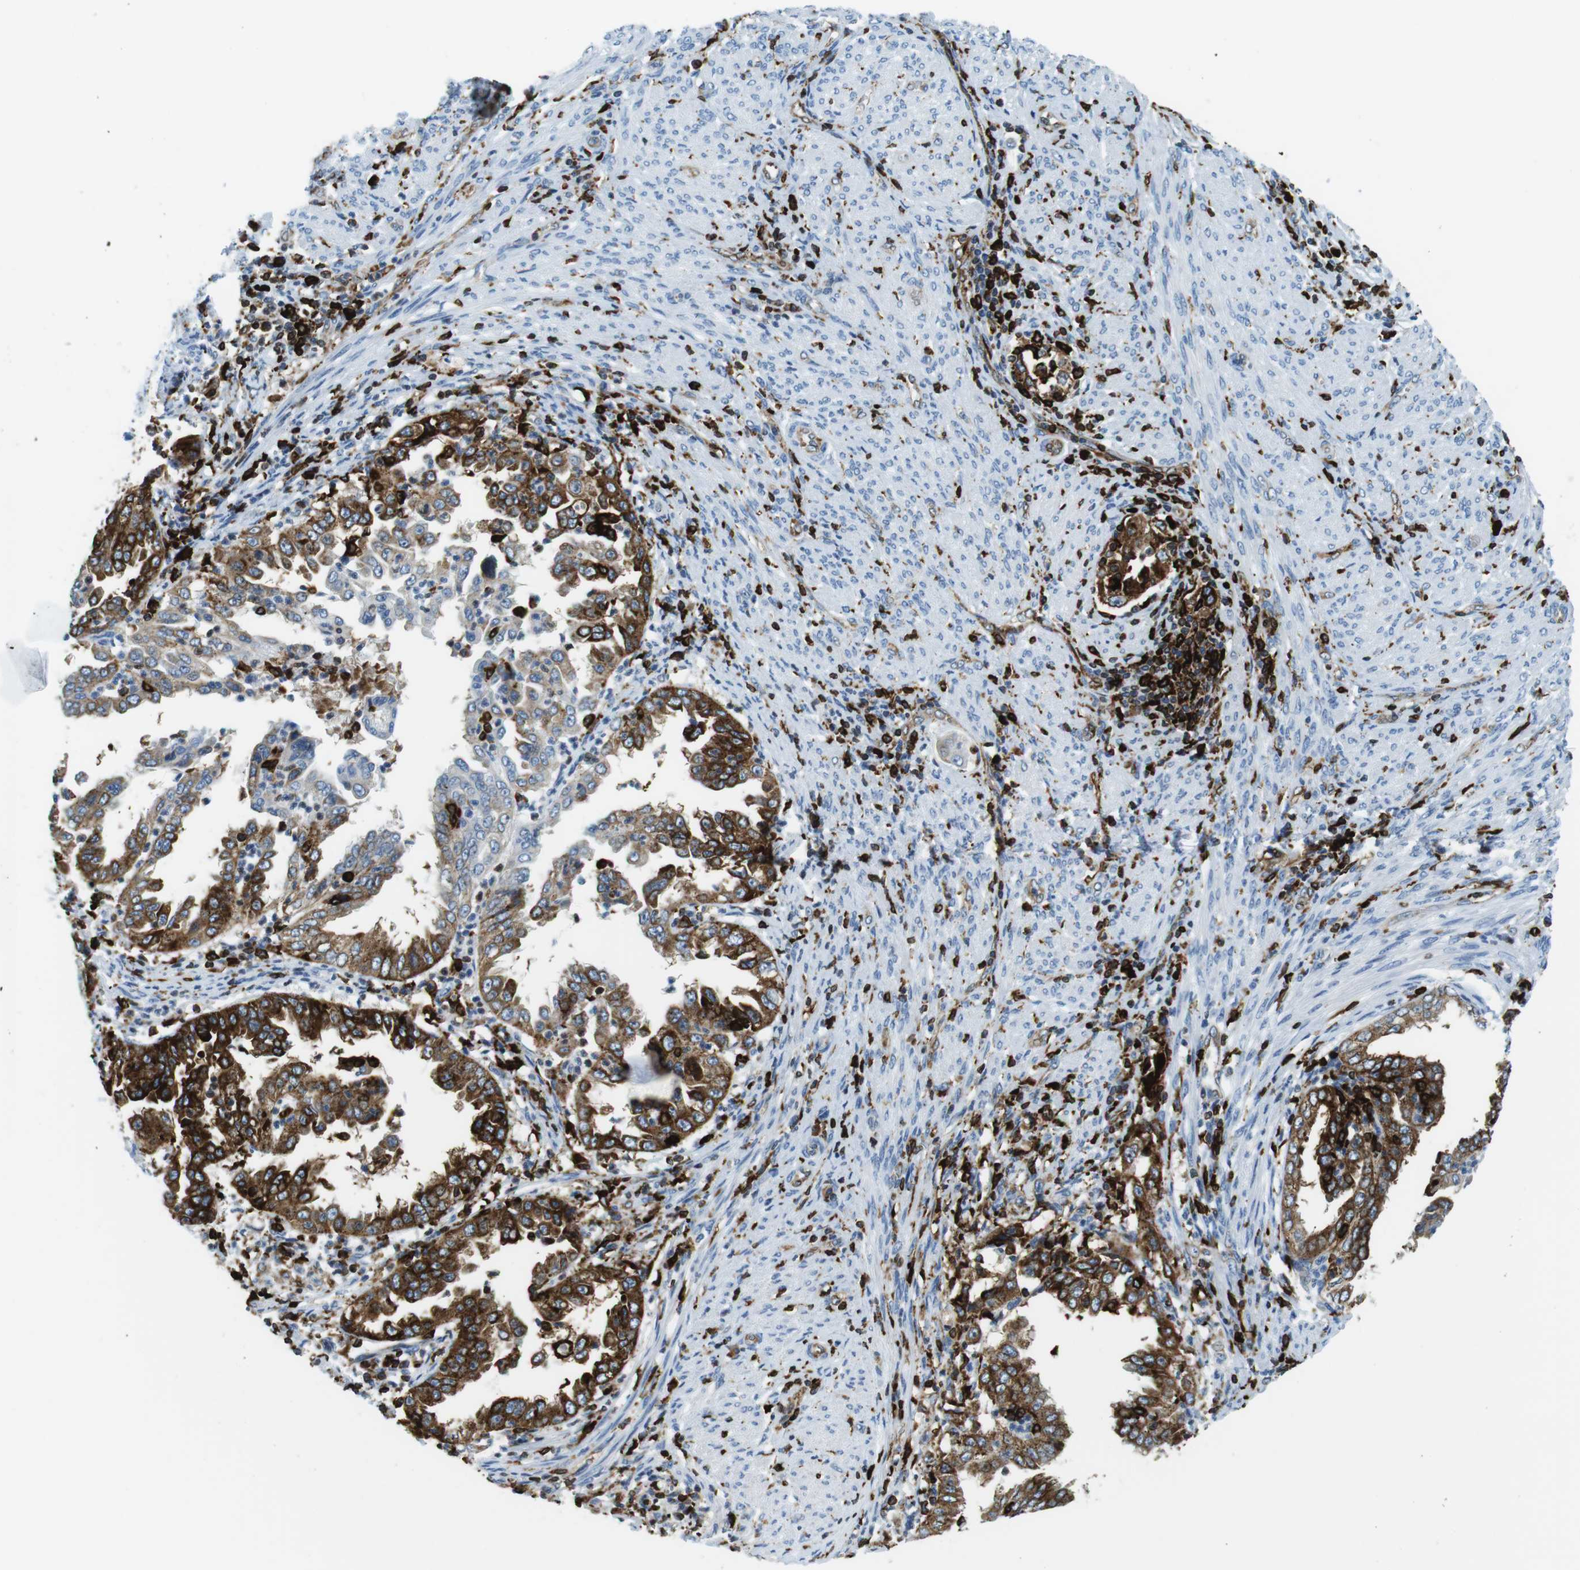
{"staining": {"intensity": "strong", "quantity": "25%-75%", "location": "cytoplasmic/membranous"}, "tissue": "endometrial cancer", "cell_type": "Tumor cells", "image_type": "cancer", "snomed": [{"axis": "morphology", "description": "Adenocarcinoma, NOS"}, {"axis": "topography", "description": "Endometrium"}], "caption": "Immunohistochemical staining of human adenocarcinoma (endometrial) demonstrates strong cytoplasmic/membranous protein staining in approximately 25%-75% of tumor cells.", "gene": "CIITA", "patient": {"sex": "female", "age": 85}}